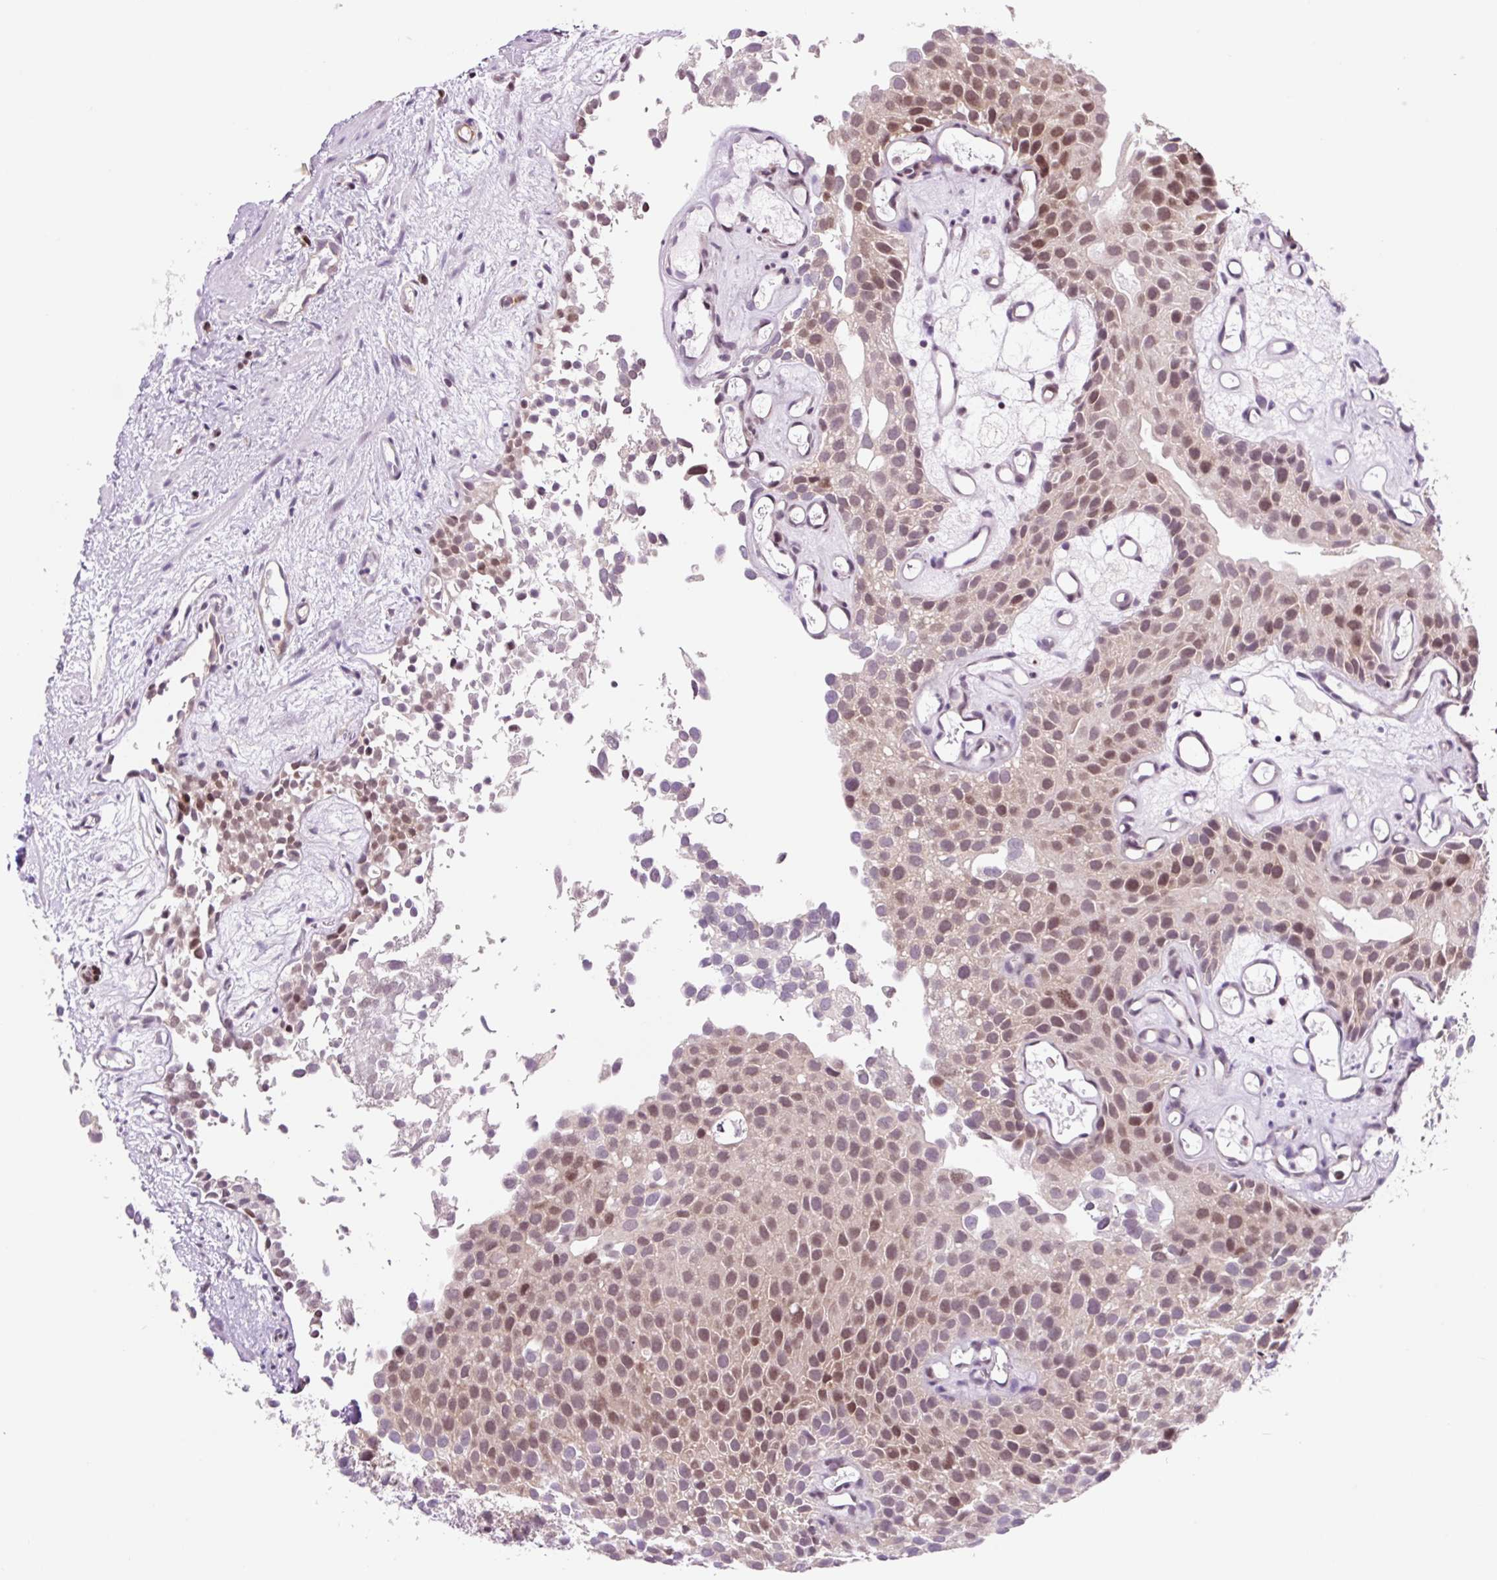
{"staining": {"intensity": "weak", "quantity": ">75%", "location": "cytoplasmic/membranous,nuclear"}, "tissue": "urothelial cancer", "cell_type": "Tumor cells", "image_type": "cancer", "snomed": [{"axis": "morphology", "description": "Urothelial carcinoma, Low grade"}, {"axis": "topography", "description": "Urinary bladder"}], "caption": "Immunohistochemical staining of urothelial cancer demonstrates low levels of weak cytoplasmic/membranous and nuclear protein positivity in about >75% of tumor cells.", "gene": "RPL41", "patient": {"sex": "male", "age": 88}}